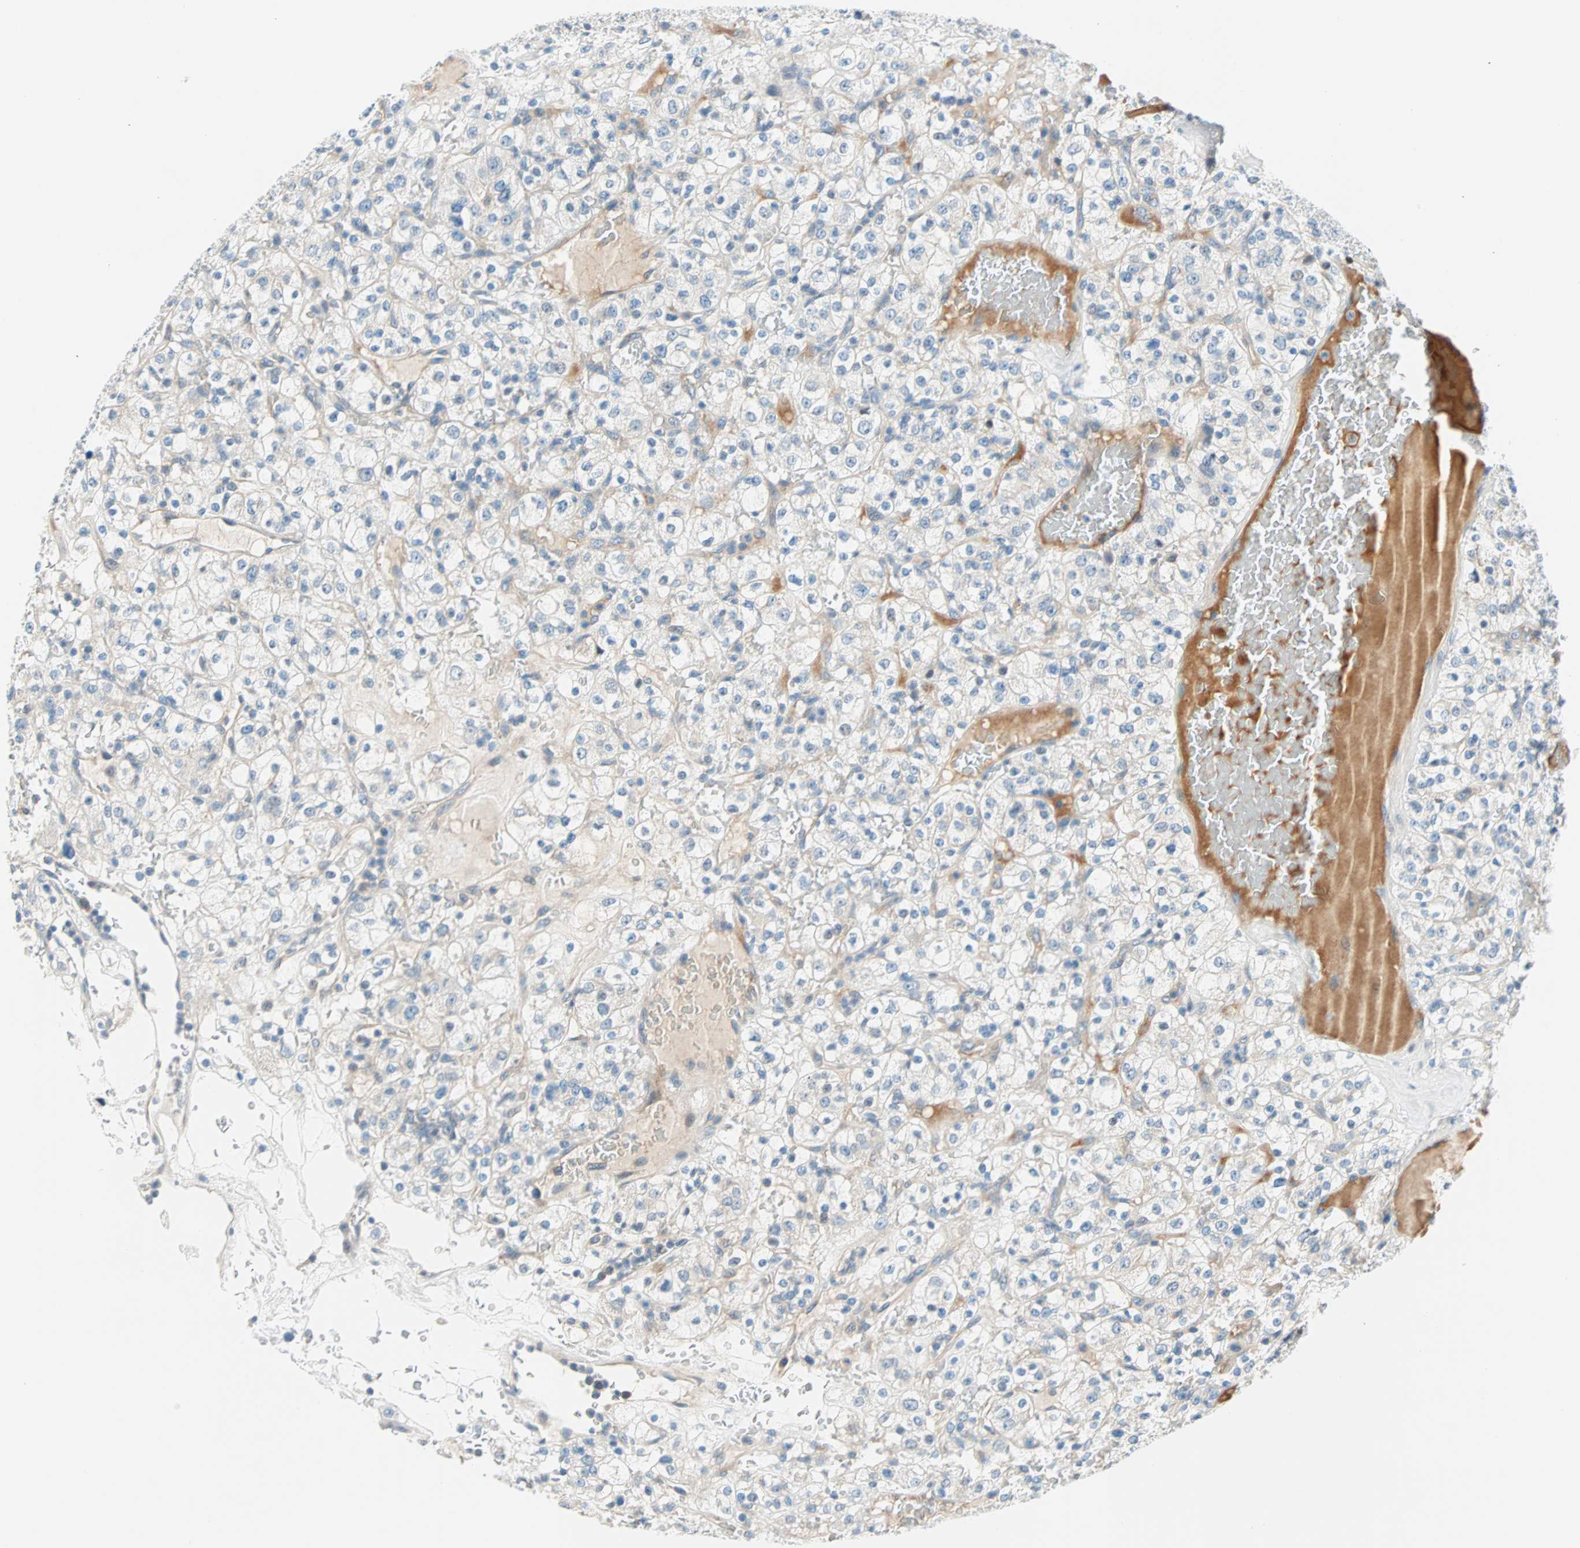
{"staining": {"intensity": "negative", "quantity": "none", "location": "none"}, "tissue": "renal cancer", "cell_type": "Tumor cells", "image_type": "cancer", "snomed": [{"axis": "morphology", "description": "Normal tissue, NOS"}, {"axis": "morphology", "description": "Adenocarcinoma, NOS"}, {"axis": "topography", "description": "Kidney"}], "caption": "The photomicrograph reveals no significant expression in tumor cells of renal cancer. (DAB immunohistochemistry (IHC) with hematoxylin counter stain).", "gene": "TMEM163", "patient": {"sex": "female", "age": 72}}